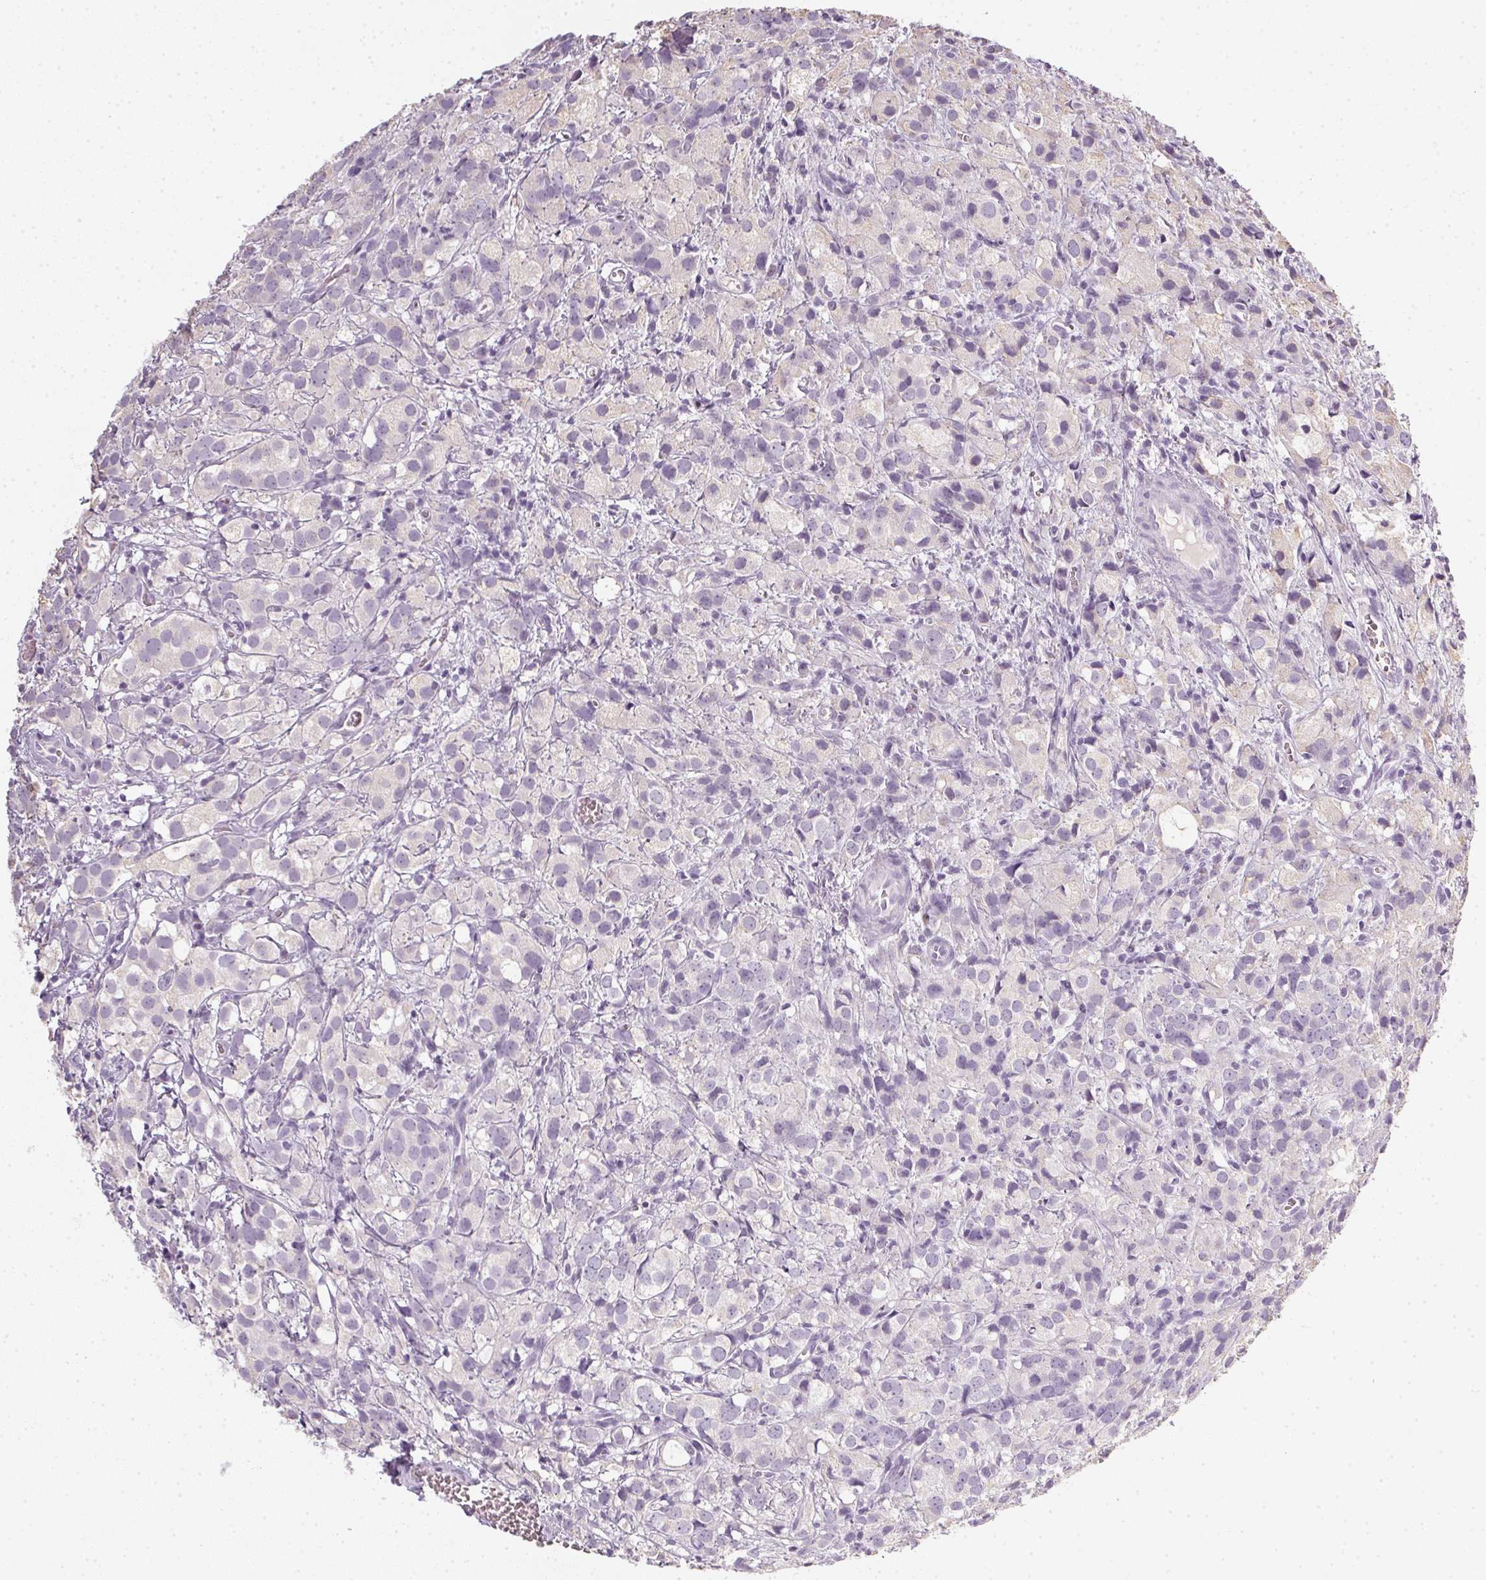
{"staining": {"intensity": "negative", "quantity": "none", "location": "none"}, "tissue": "prostate cancer", "cell_type": "Tumor cells", "image_type": "cancer", "snomed": [{"axis": "morphology", "description": "Adenocarcinoma, High grade"}, {"axis": "topography", "description": "Prostate"}], "caption": "Human prostate cancer (adenocarcinoma (high-grade)) stained for a protein using IHC displays no staining in tumor cells.", "gene": "TMEM72", "patient": {"sex": "male", "age": 86}}